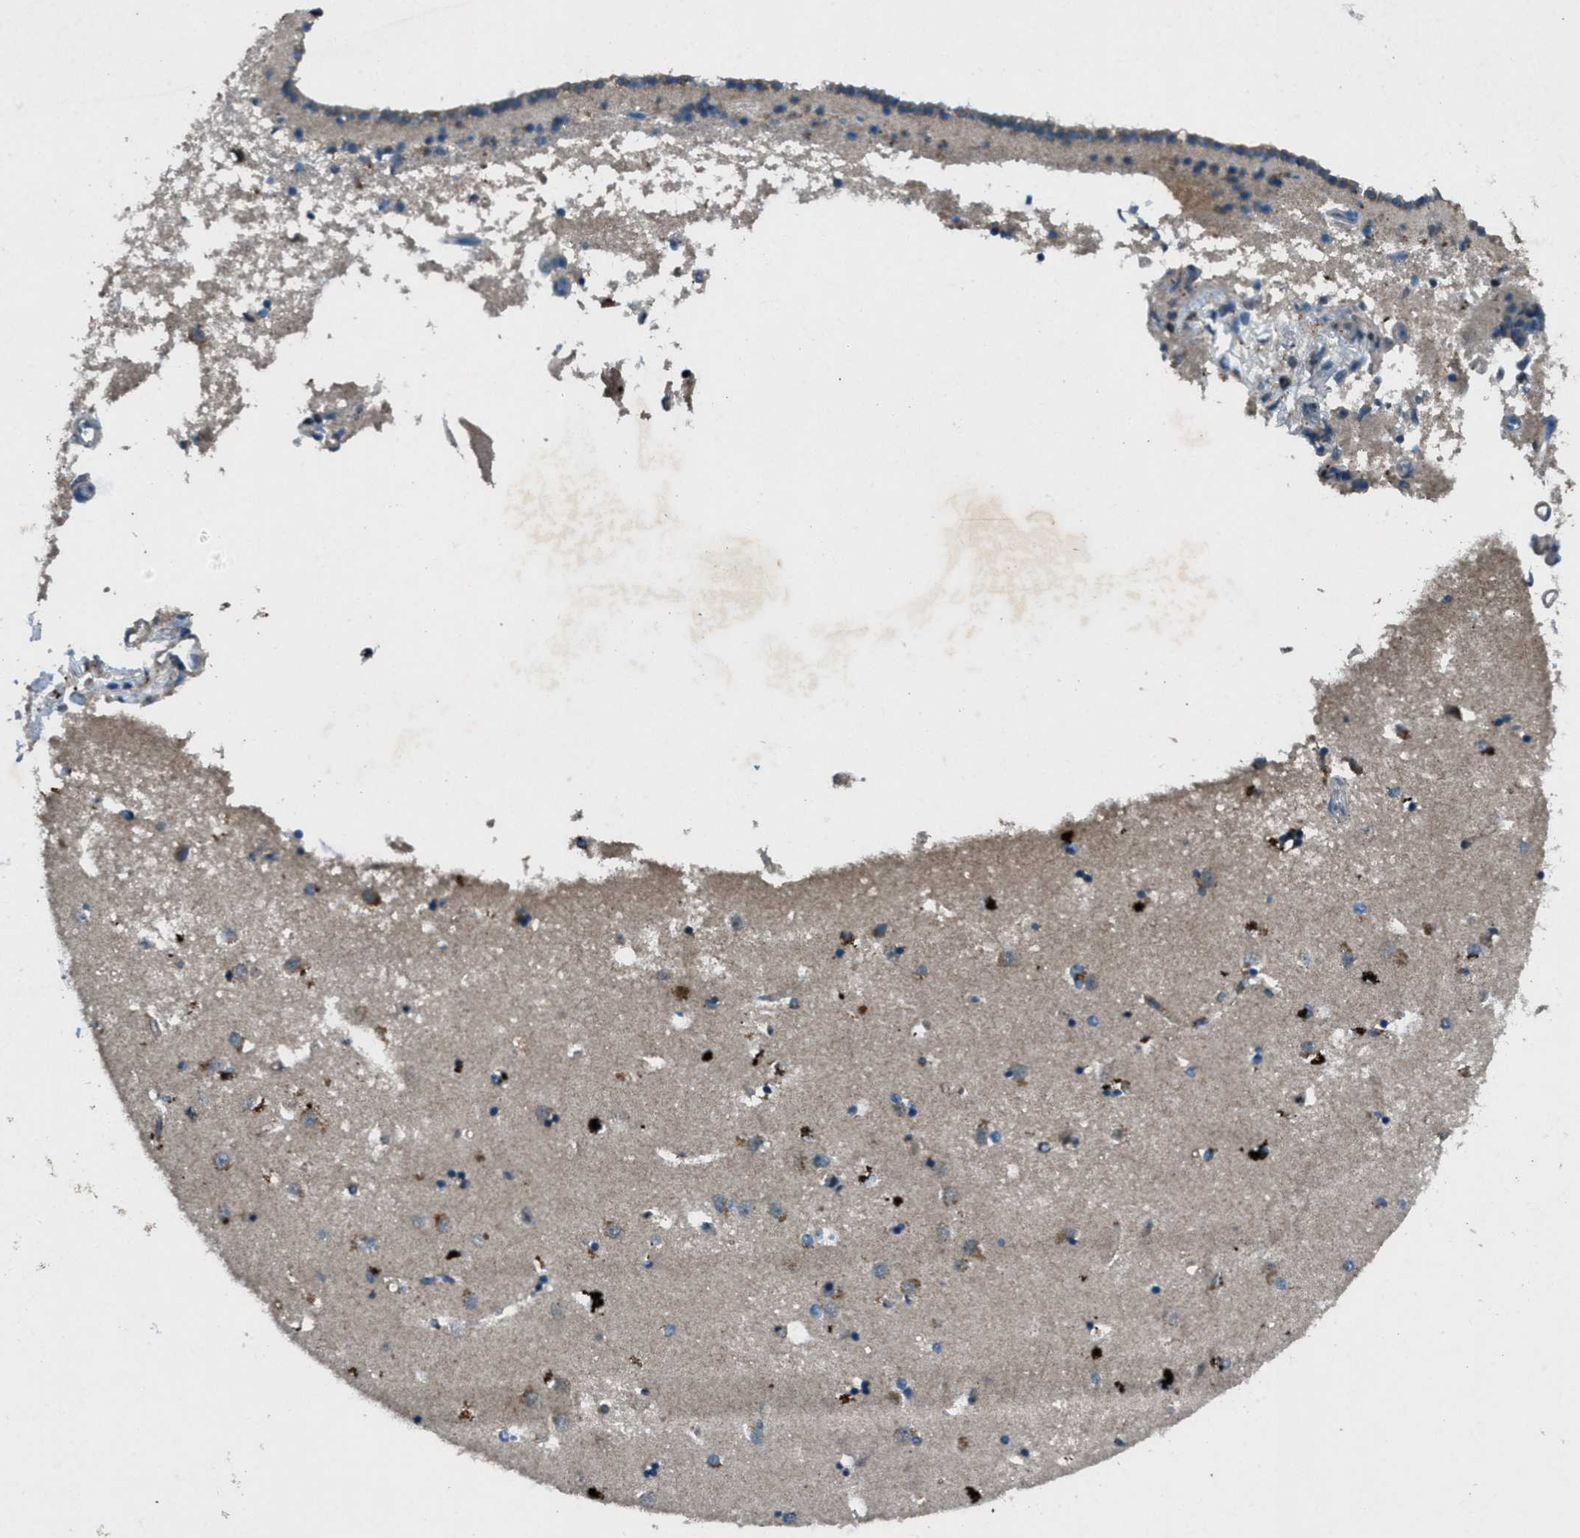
{"staining": {"intensity": "negative", "quantity": "none", "location": "none"}, "tissue": "caudate", "cell_type": "Glial cells", "image_type": "normal", "snomed": [{"axis": "morphology", "description": "Normal tissue, NOS"}, {"axis": "topography", "description": "Lateral ventricle wall"}], "caption": "High magnification brightfield microscopy of benign caudate stained with DAB (3,3'-diaminobenzidine) (brown) and counterstained with hematoxylin (blue): glial cells show no significant expression.", "gene": "CLEC2D", "patient": {"sex": "male", "age": 45}}